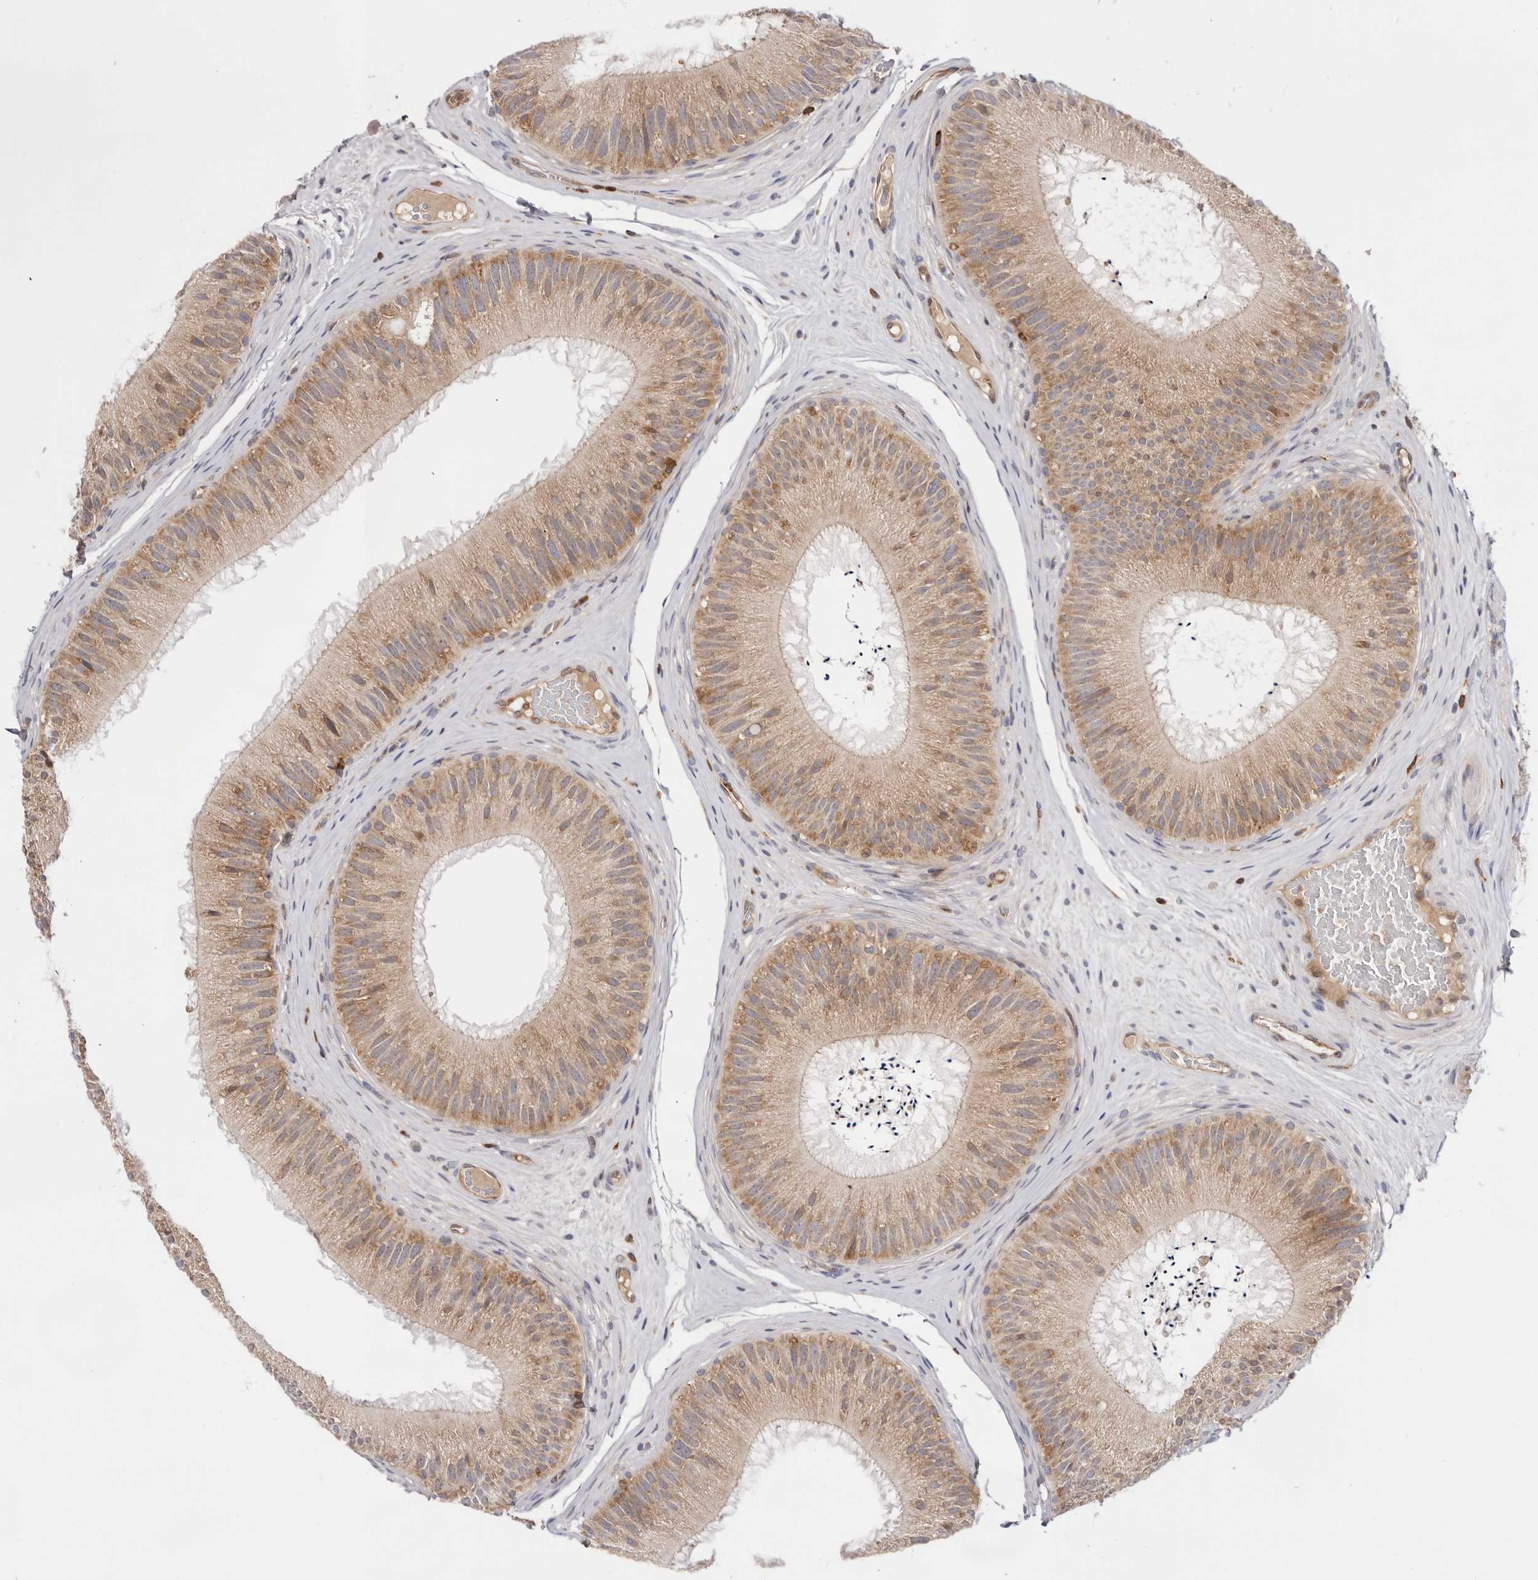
{"staining": {"intensity": "moderate", "quantity": ">75%", "location": "cytoplasmic/membranous"}, "tissue": "epididymis", "cell_type": "Glandular cells", "image_type": "normal", "snomed": [{"axis": "morphology", "description": "Normal tissue, NOS"}, {"axis": "topography", "description": "Epididymis"}], "caption": "Brown immunohistochemical staining in normal epididymis displays moderate cytoplasmic/membranous positivity in about >75% of glandular cells.", "gene": "RNF213", "patient": {"sex": "male", "age": 45}}